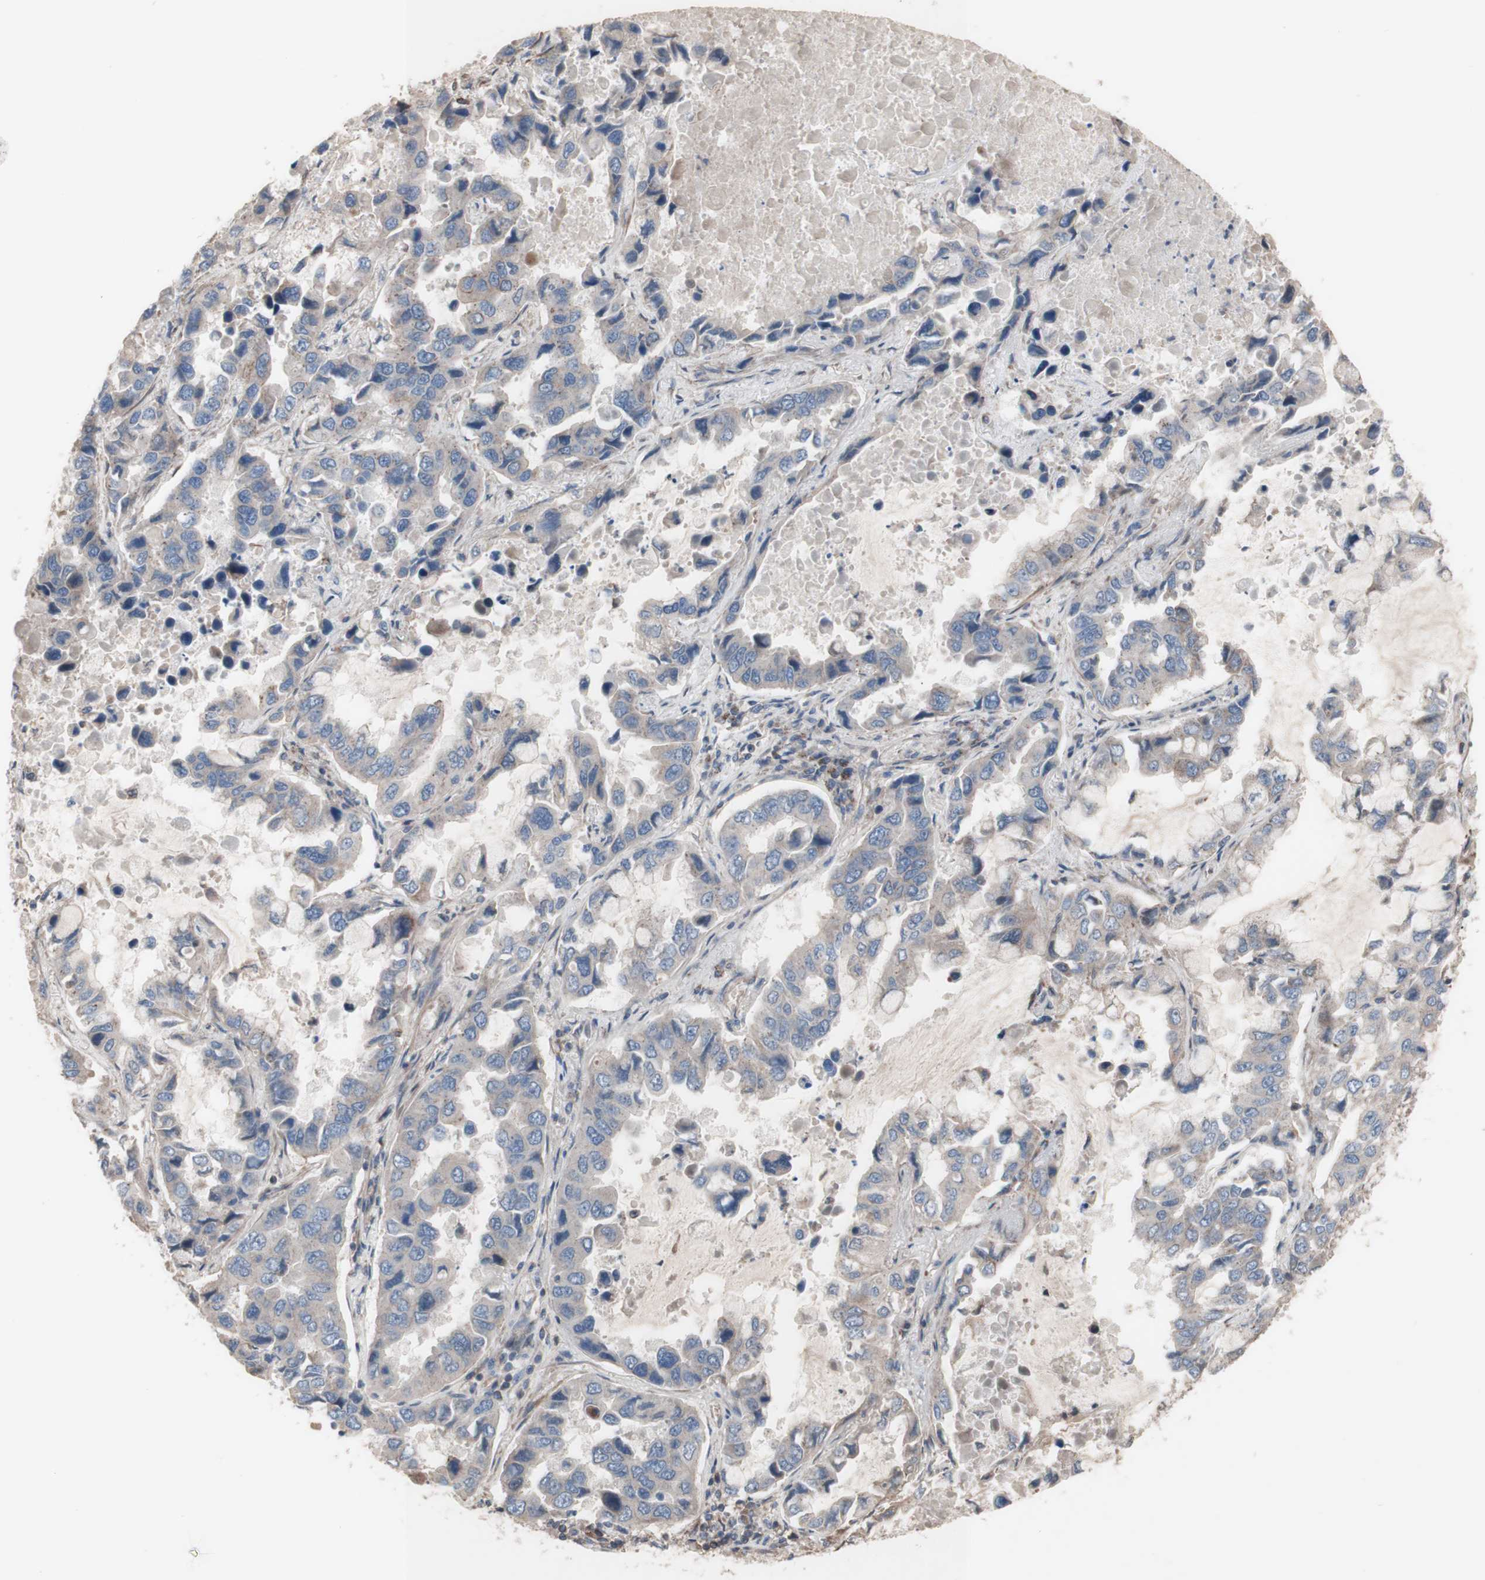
{"staining": {"intensity": "weak", "quantity": ">75%", "location": "cytoplasmic/membranous"}, "tissue": "lung cancer", "cell_type": "Tumor cells", "image_type": "cancer", "snomed": [{"axis": "morphology", "description": "Adenocarcinoma, NOS"}, {"axis": "topography", "description": "Lung"}], "caption": "Lung cancer stained with immunohistochemistry demonstrates weak cytoplasmic/membranous expression in about >75% of tumor cells. Using DAB (3,3'-diaminobenzidine) (brown) and hematoxylin (blue) stains, captured at high magnification using brightfield microscopy.", "gene": "COPB1", "patient": {"sex": "male", "age": 64}}